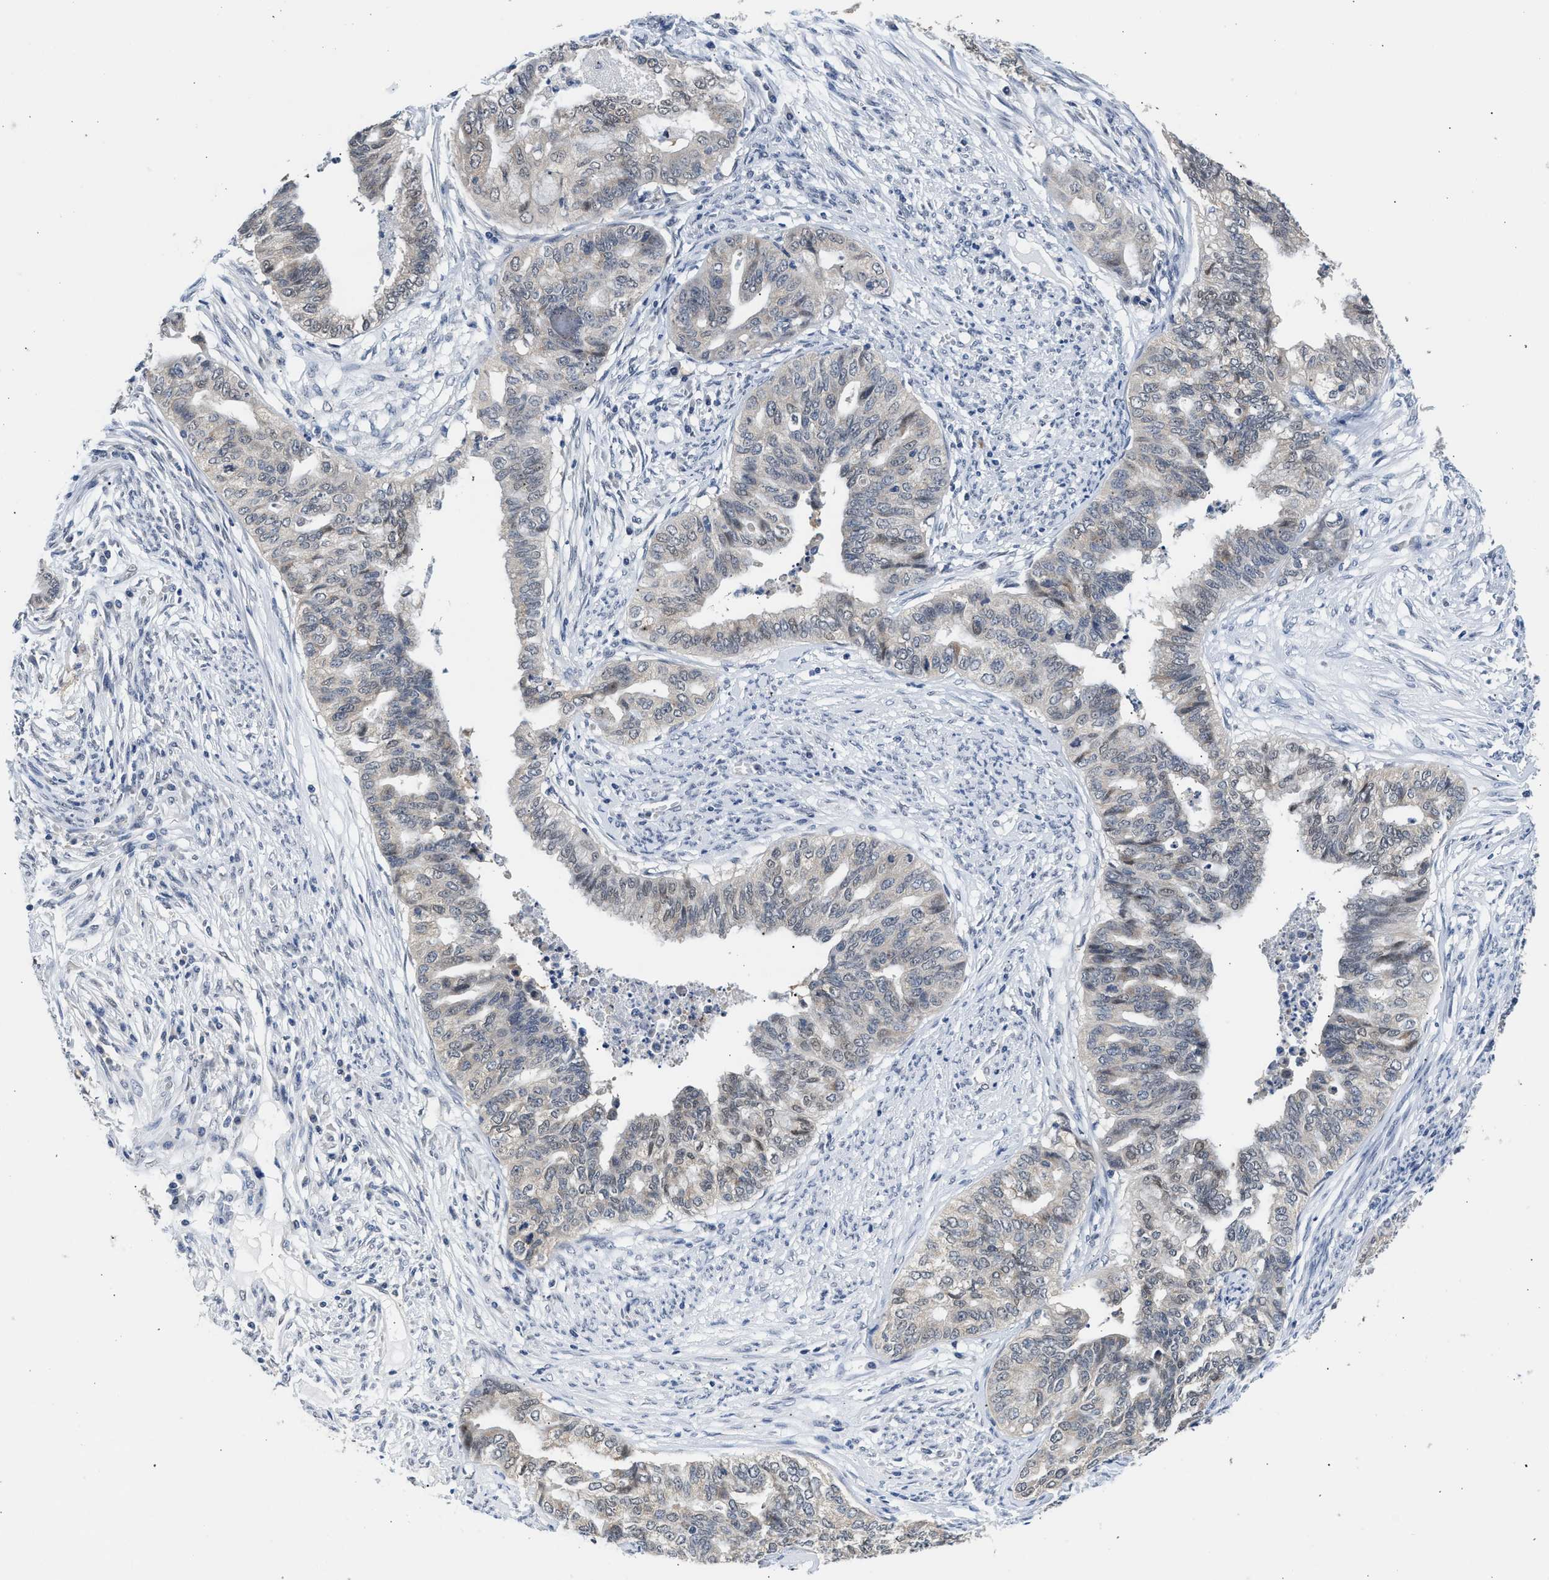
{"staining": {"intensity": "weak", "quantity": "<25%", "location": "cytoplasmic/membranous"}, "tissue": "endometrial cancer", "cell_type": "Tumor cells", "image_type": "cancer", "snomed": [{"axis": "morphology", "description": "Adenocarcinoma, NOS"}, {"axis": "topography", "description": "Endometrium"}], "caption": "Tumor cells are negative for brown protein staining in endometrial adenocarcinoma.", "gene": "PPM1L", "patient": {"sex": "female", "age": 79}}